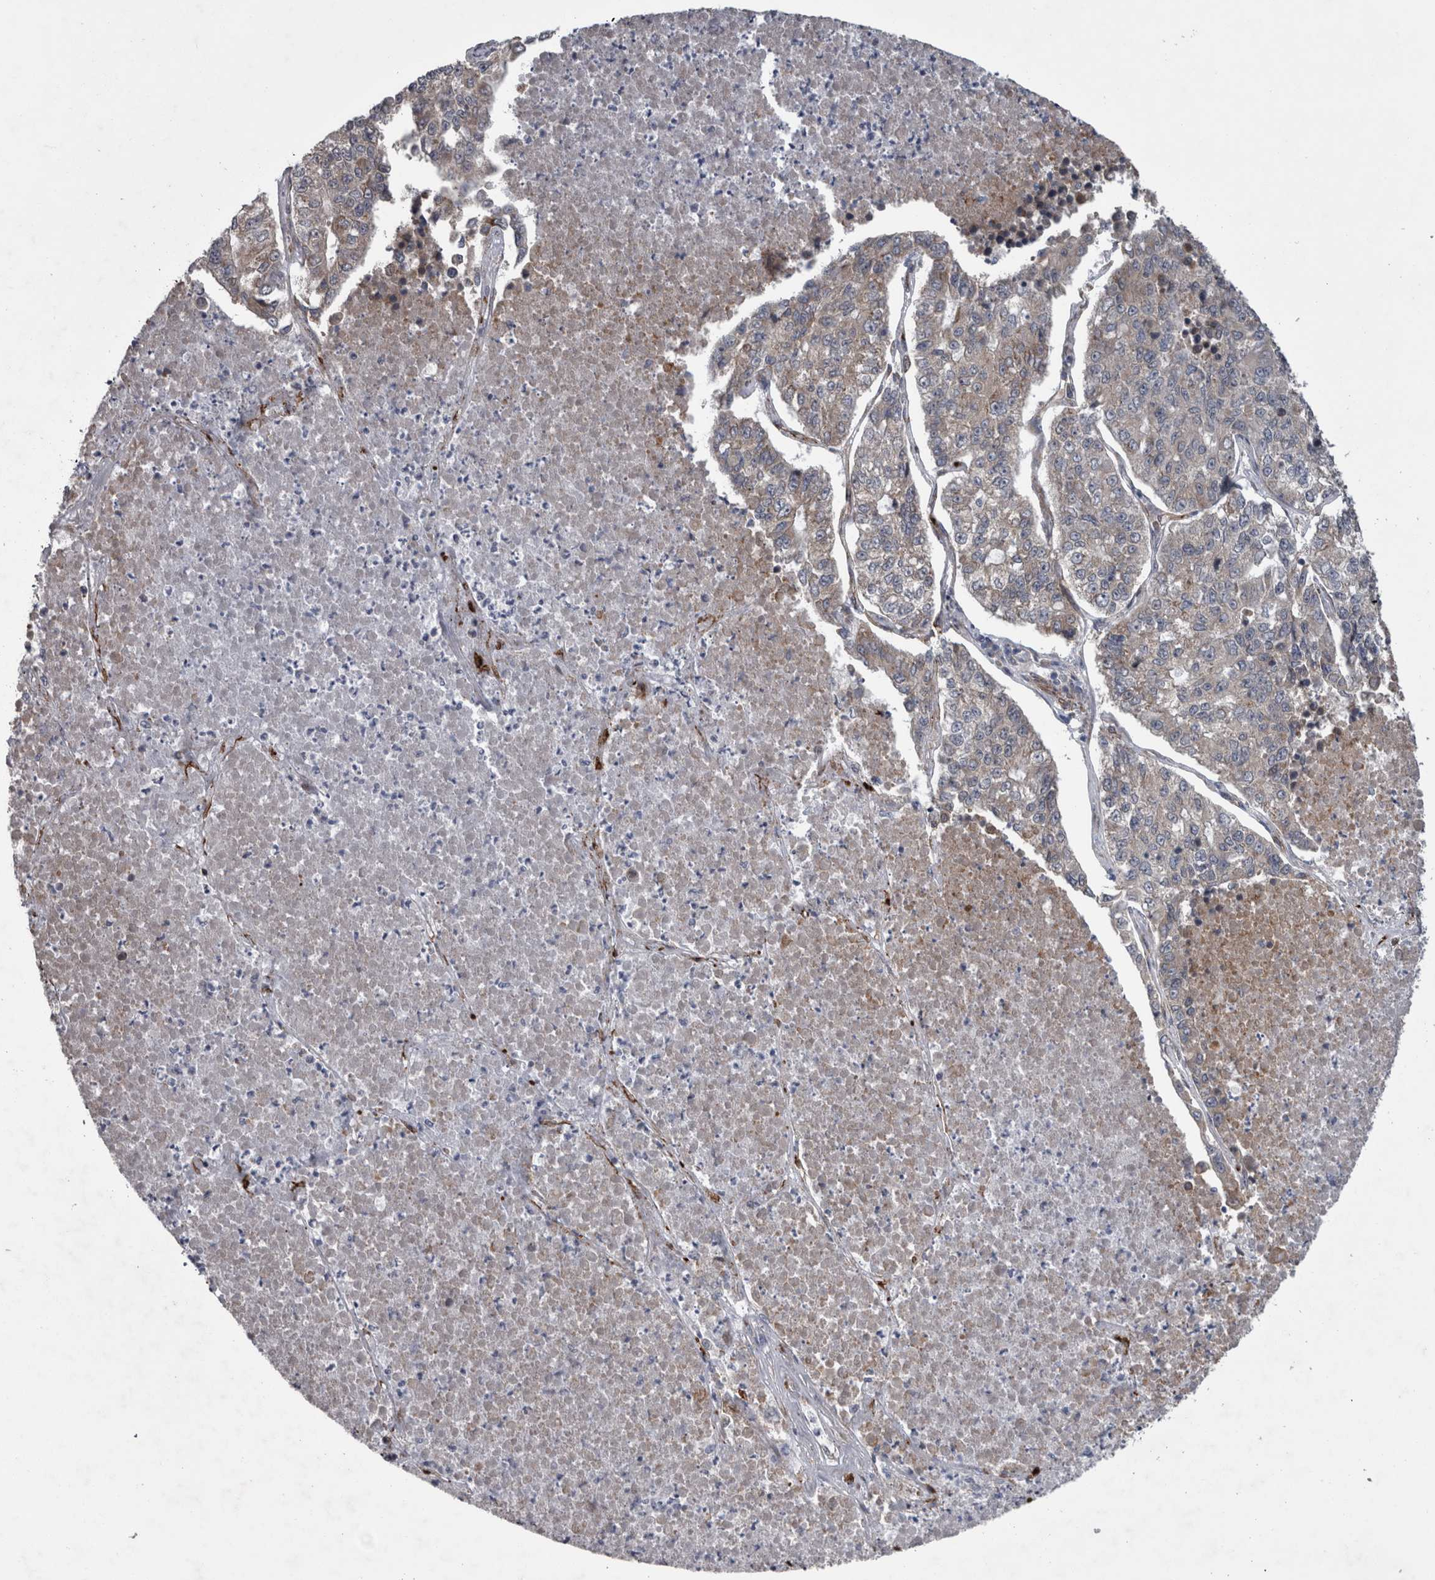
{"staining": {"intensity": "weak", "quantity": "<25%", "location": "cytoplasmic/membranous"}, "tissue": "lung cancer", "cell_type": "Tumor cells", "image_type": "cancer", "snomed": [{"axis": "morphology", "description": "Adenocarcinoma, NOS"}, {"axis": "topography", "description": "Lung"}], "caption": "Immunohistochemical staining of lung cancer (adenocarcinoma) demonstrates no significant positivity in tumor cells.", "gene": "DDX6", "patient": {"sex": "male", "age": 49}}